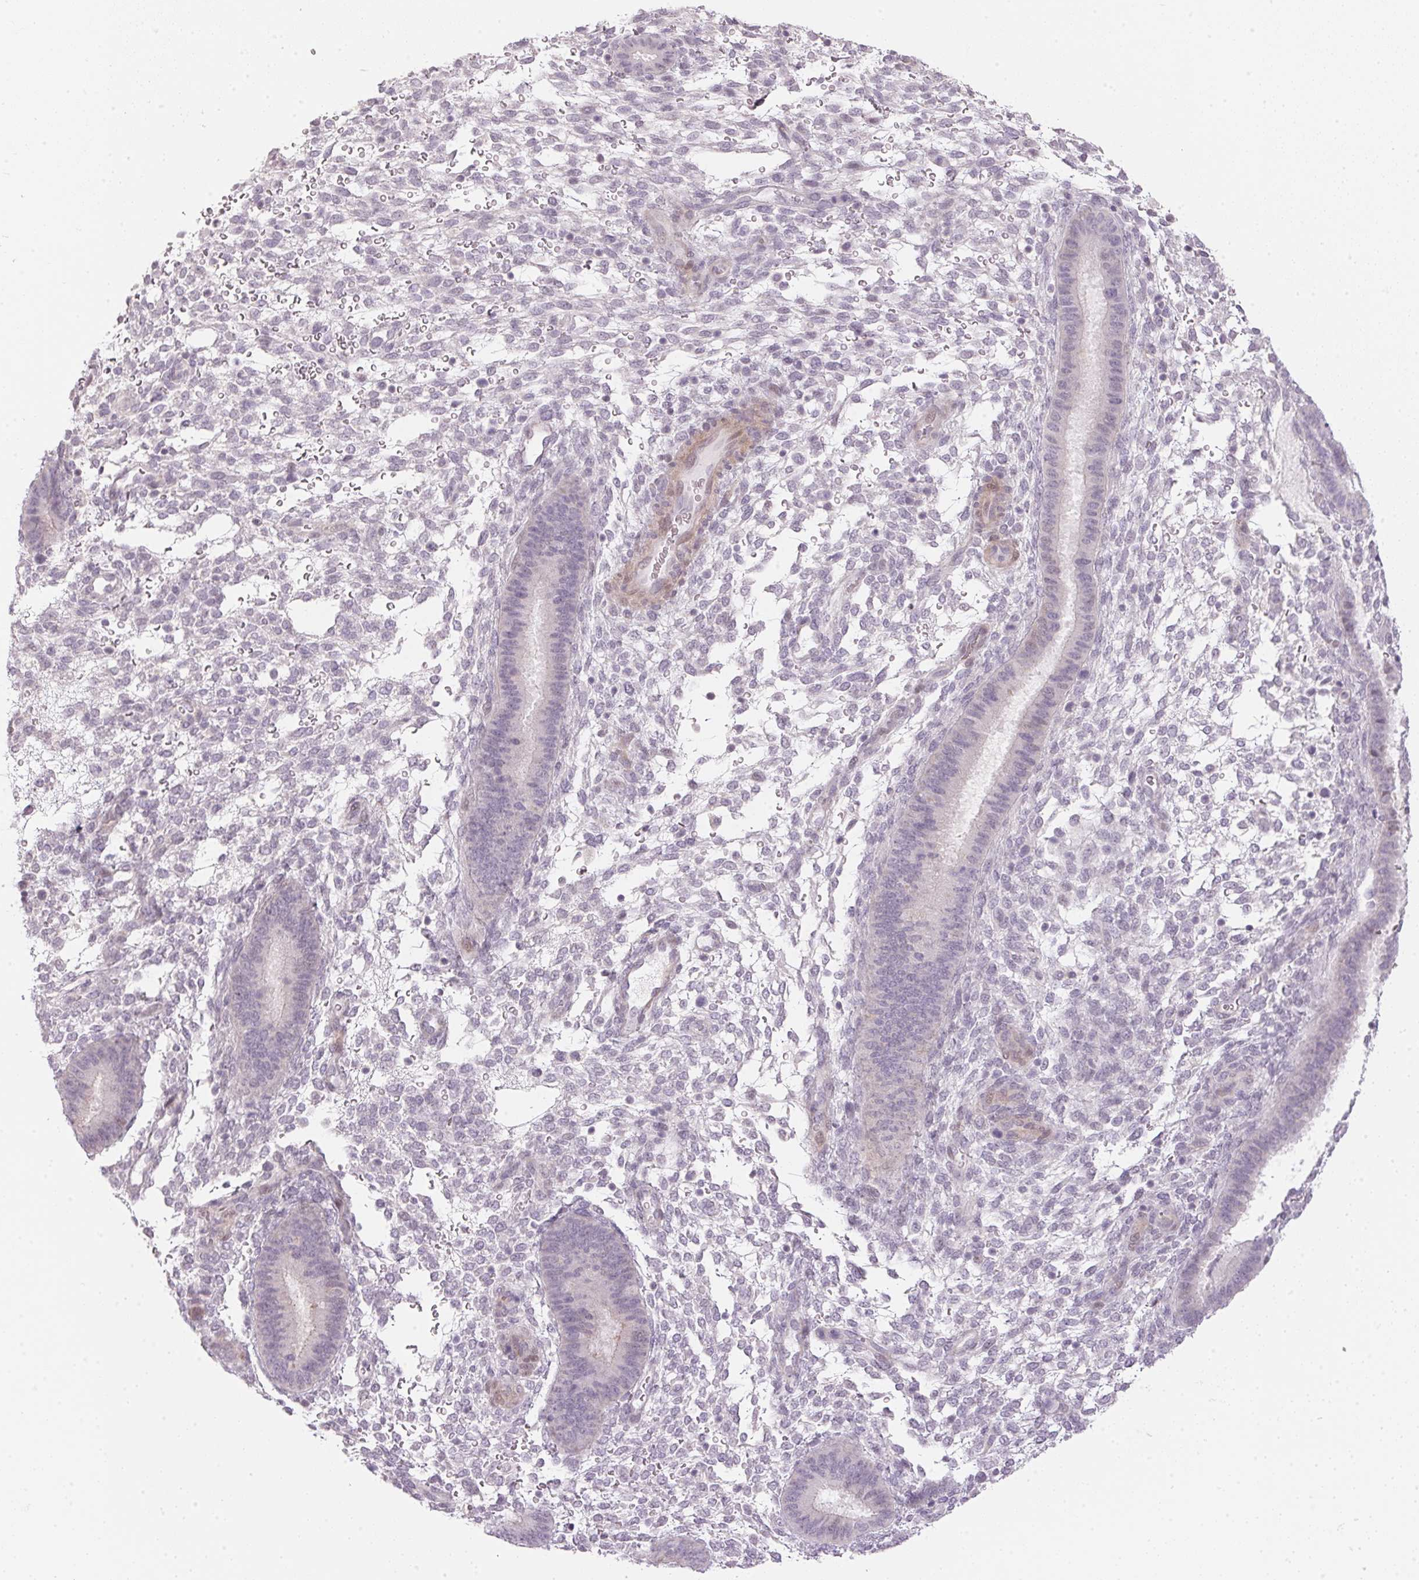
{"staining": {"intensity": "negative", "quantity": "none", "location": "none"}, "tissue": "endometrium", "cell_type": "Cells in endometrial stroma", "image_type": "normal", "snomed": [{"axis": "morphology", "description": "Normal tissue, NOS"}, {"axis": "topography", "description": "Endometrium"}], "caption": "There is no significant staining in cells in endometrial stroma of endometrium. The staining is performed using DAB brown chromogen with nuclei counter-stained in using hematoxylin.", "gene": "GDAP1L1", "patient": {"sex": "female", "age": 39}}